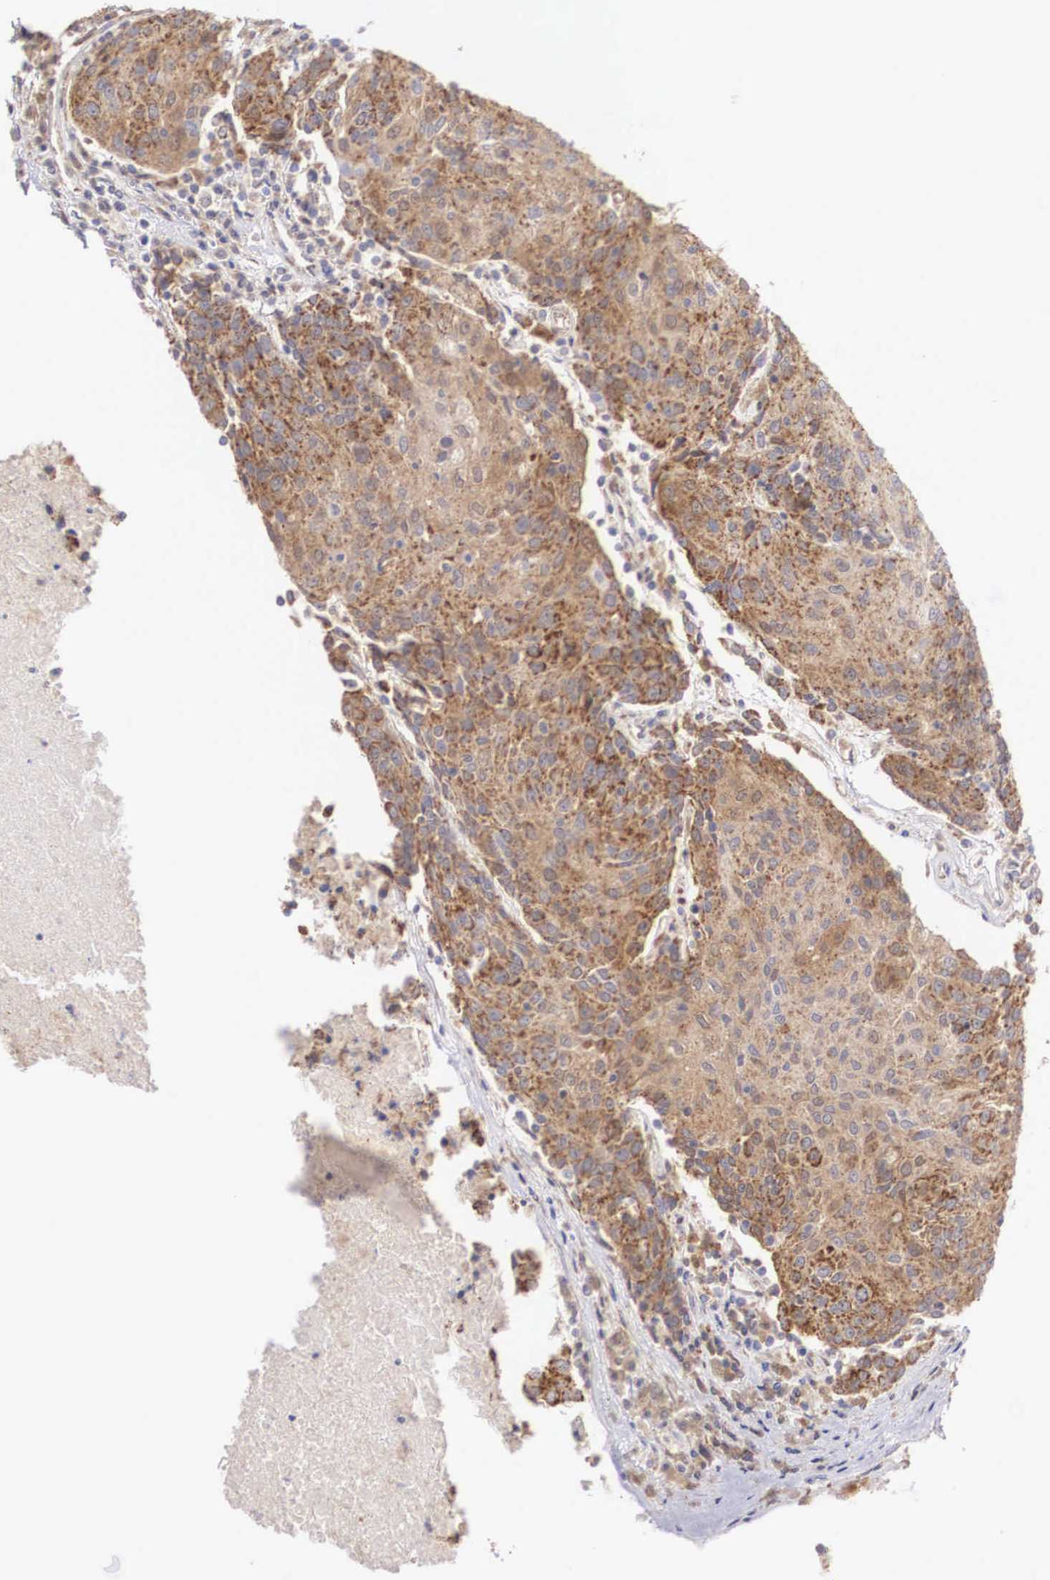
{"staining": {"intensity": "moderate", "quantity": ">75%", "location": "cytoplasmic/membranous"}, "tissue": "urothelial cancer", "cell_type": "Tumor cells", "image_type": "cancer", "snomed": [{"axis": "morphology", "description": "Urothelial carcinoma, High grade"}, {"axis": "topography", "description": "Urinary bladder"}], "caption": "IHC staining of urothelial carcinoma (high-grade), which exhibits medium levels of moderate cytoplasmic/membranous positivity in approximately >75% of tumor cells indicating moderate cytoplasmic/membranous protein expression. The staining was performed using DAB (brown) for protein detection and nuclei were counterstained in hematoxylin (blue).", "gene": "XPNPEP3", "patient": {"sex": "female", "age": 85}}